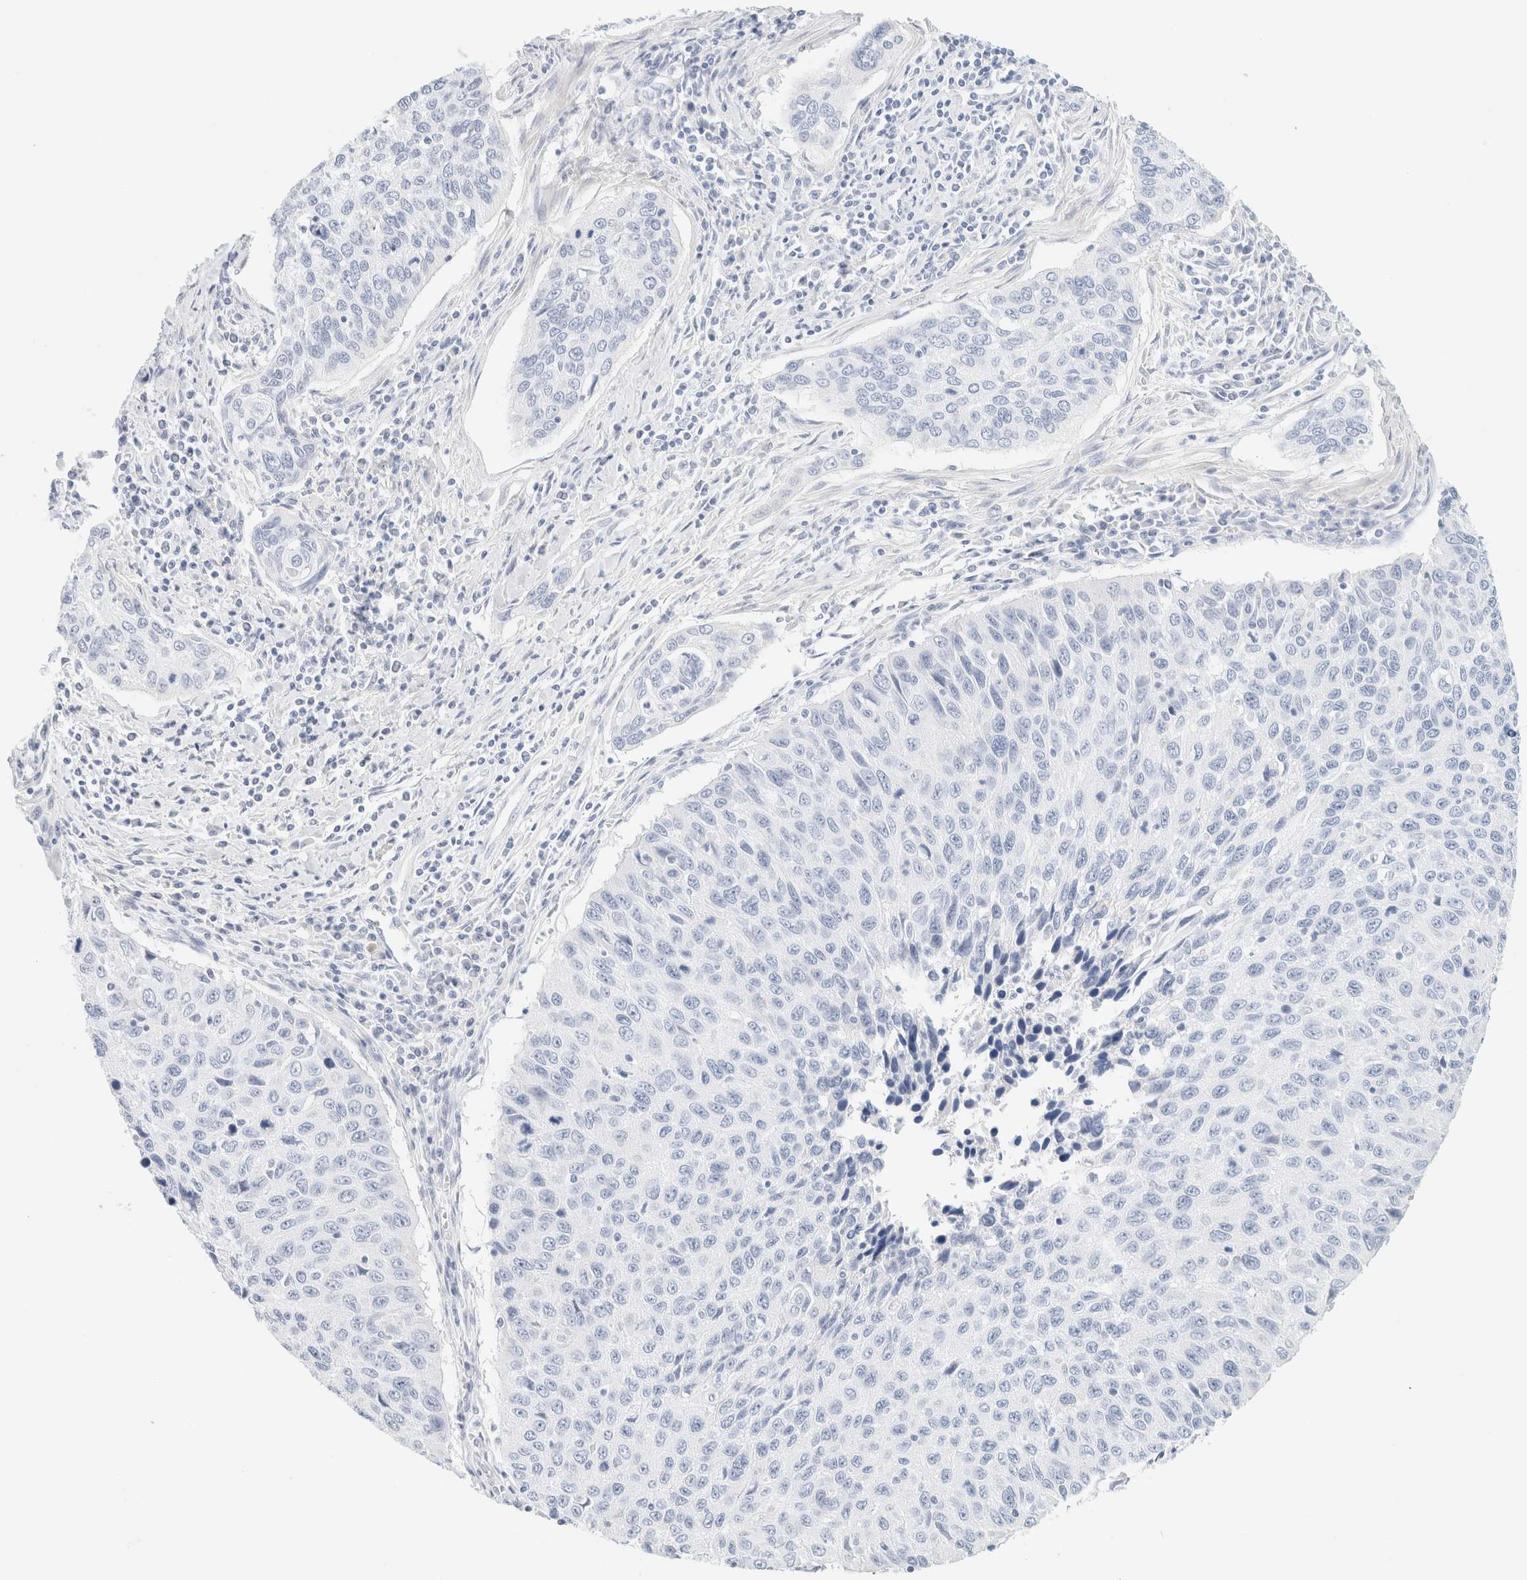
{"staining": {"intensity": "negative", "quantity": "none", "location": "none"}, "tissue": "cervical cancer", "cell_type": "Tumor cells", "image_type": "cancer", "snomed": [{"axis": "morphology", "description": "Squamous cell carcinoma, NOS"}, {"axis": "topography", "description": "Cervix"}], "caption": "Immunohistochemistry (IHC) of human squamous cell carcinoma (cervical) exhibits no positivity in tumor cells.", "gene": "DPYS", "patient": {"sex": "female", "age": 53}}